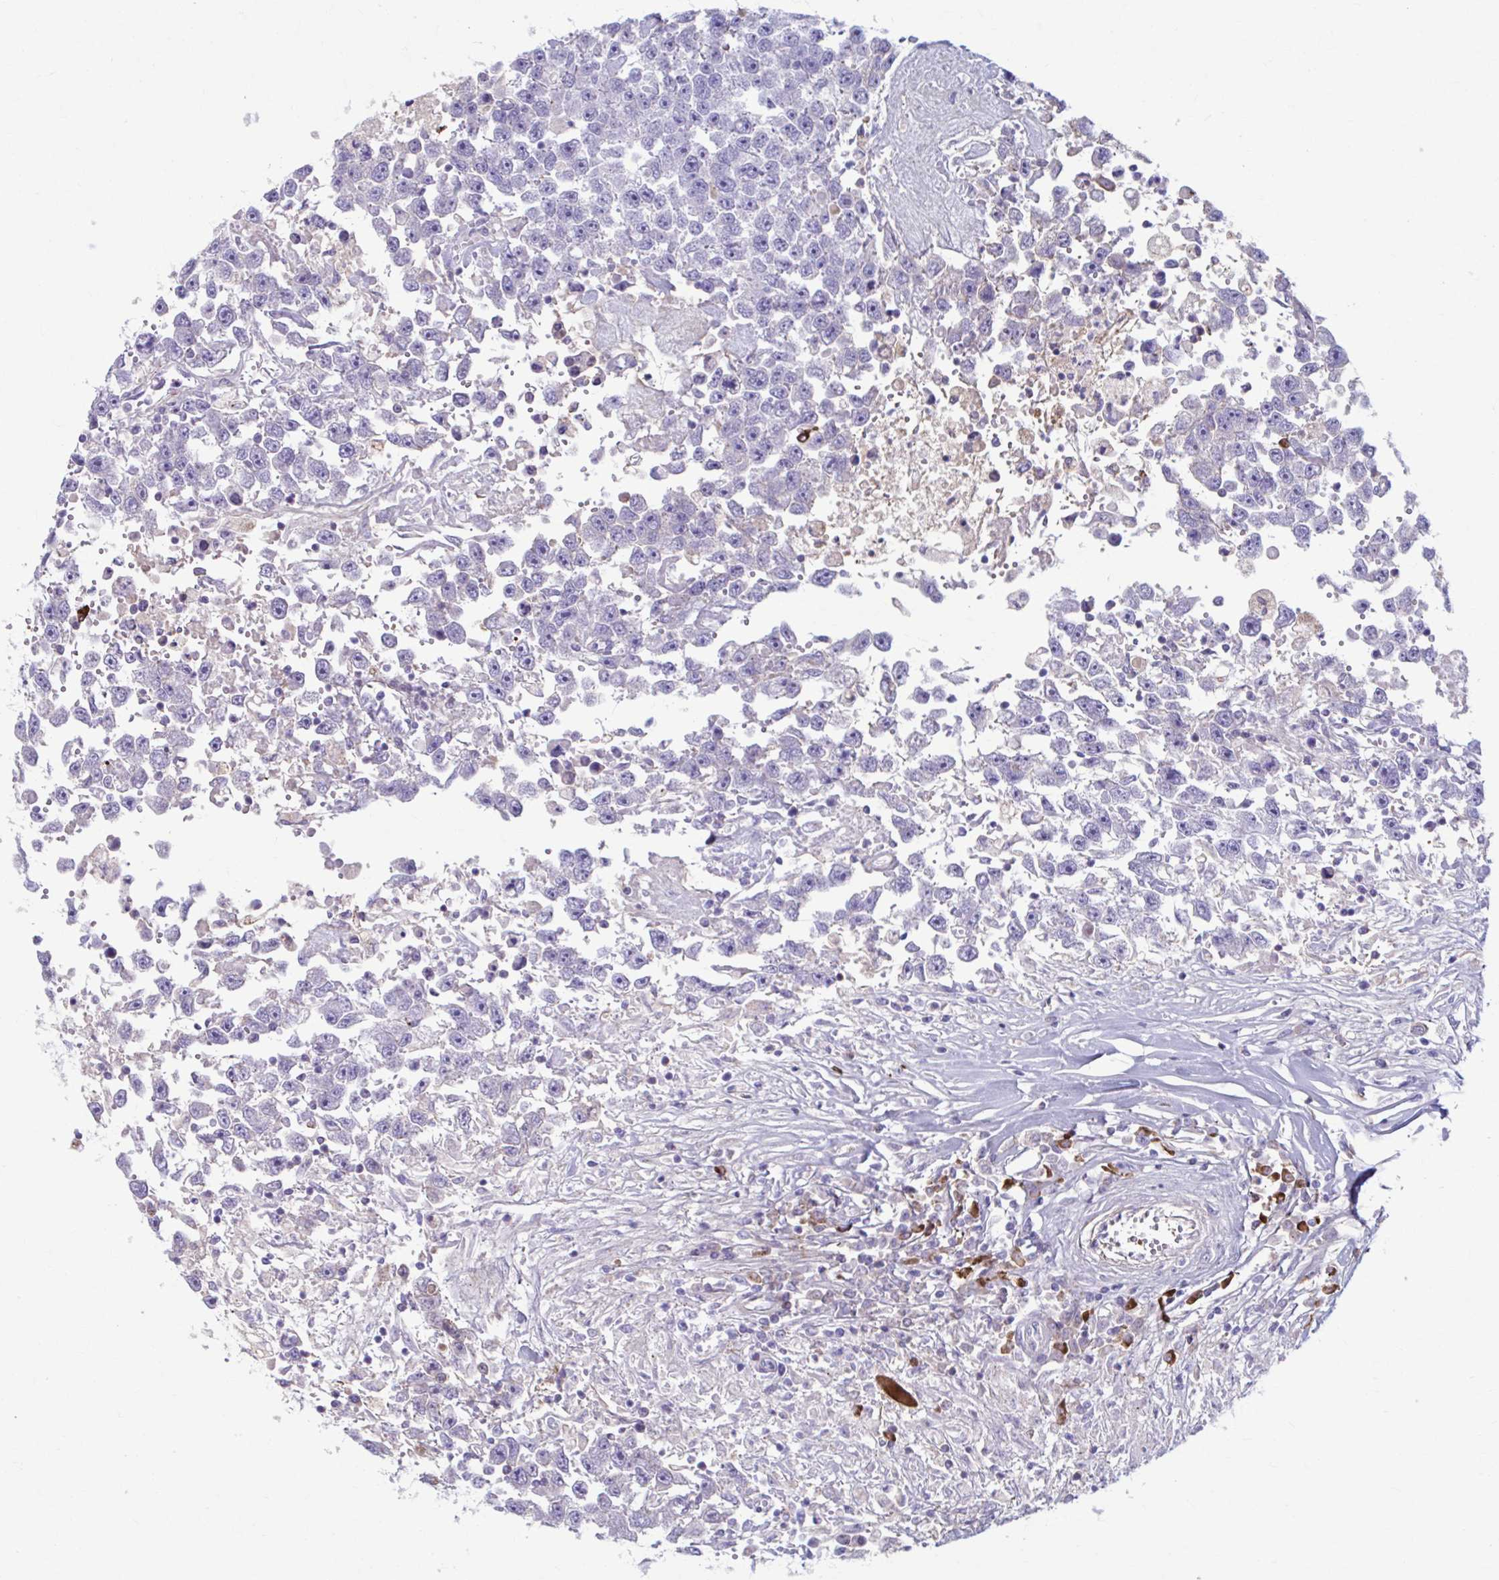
{"staining": {"intensity": "negative", "quantity": "none", "location": "none"}, "tissue": "testis cancer", "cell_type": "Tumor cells", "image_type": "cancer", "snomed": [{"axis": "morphology", "description": "Carcinoma, Embryonal, NOS"}, {"axis": "topography", "description": "Testis"}], "caption": "Micrograph shows no protein expression in tumor cells of testis cancer (embryonal carcinoma) tissue. The staining was performed using DAB (3,3'-diaminobenzidine) to visualize the protein expression in brown, while the nuclei were stained in blue with hematoxylin (Magnification: 20x).", "gene": "C12orf71", "patient": {"sex": "male", "age": 83}}